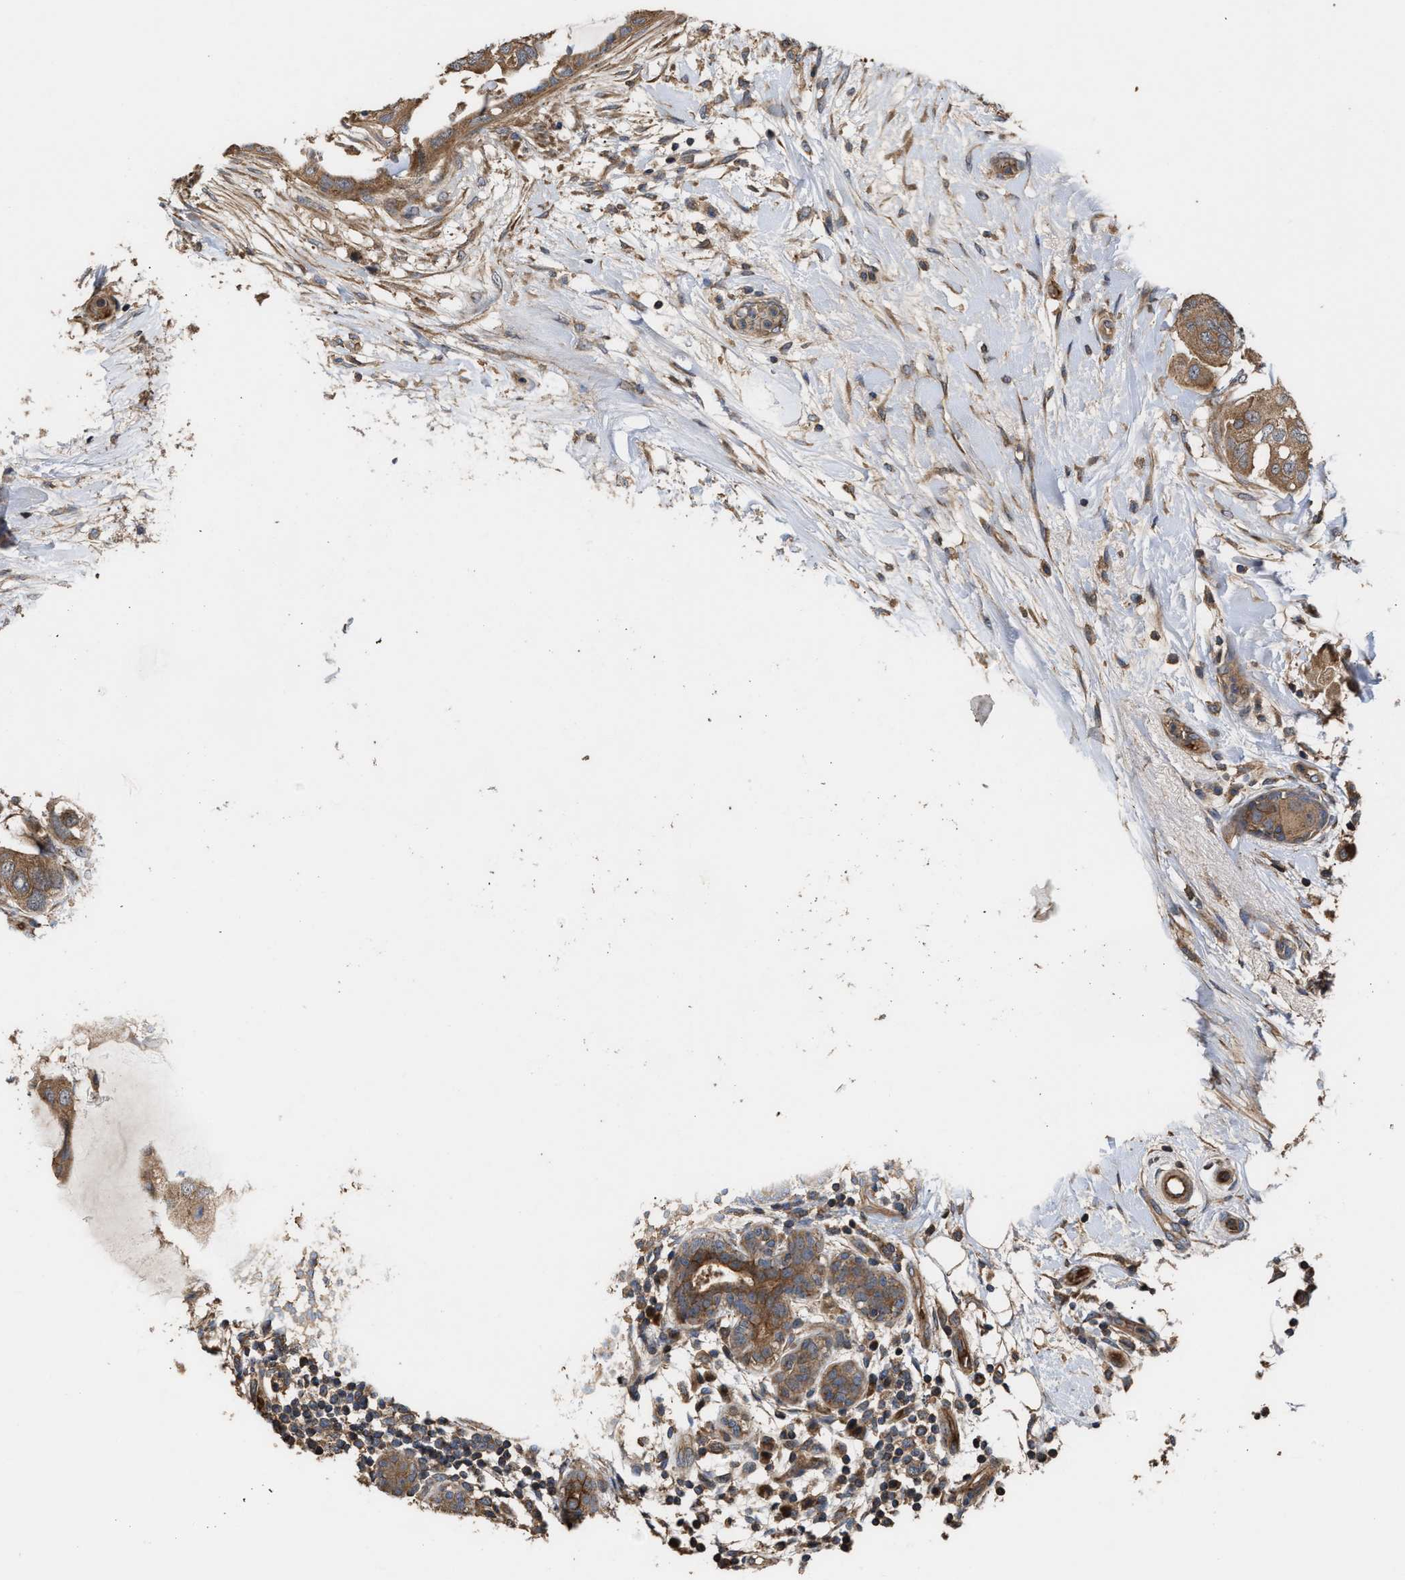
{"staining": {"intensity": "moderate", "quantity": ">75%", "location": "cytoplasmic/membranous"}, "tissue": "breast cancer", "cell_type": "Tumor cells", "image_type": "cancer", "snomed": [{"axis": "morphology", "description": "Normal tissue, NOS"}, {"axis": "morphology", "description": "Duct carcinoma"}, {"axis": "topography", "description": "Breast"}], "caption": "DAB immunohistochemical staining of human breast intraductal carcinoma reveals moderate cytoplasmic/membranous protein staining in about >75% of tumor cells. The protein is shown in brown color, while the nuclei are stained blue.", "gene": "STAU1", "patient": {"sex": "female", "age": 40}}